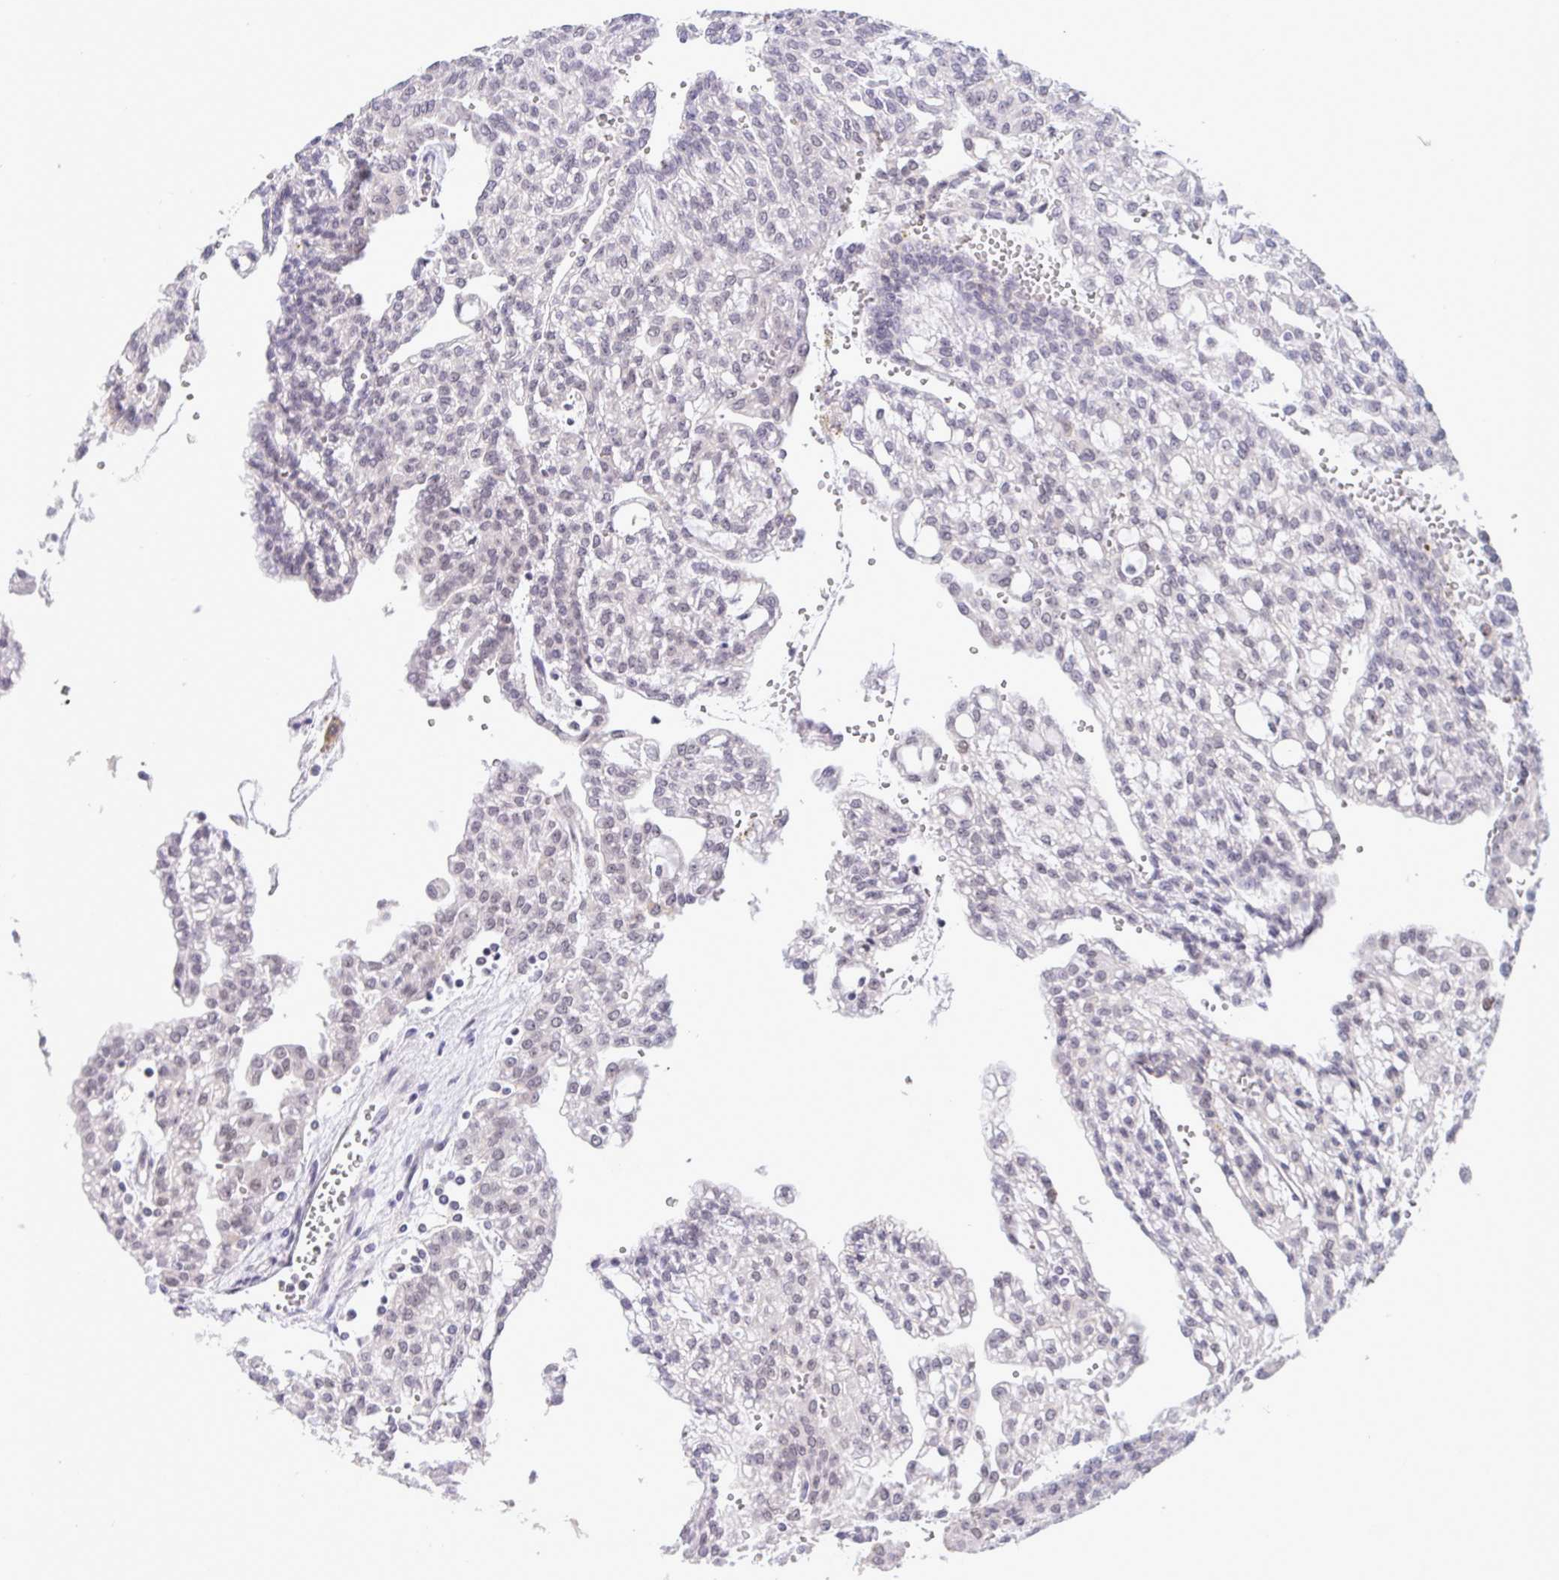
{"staining": {"intensity": "negative", "quantity": "none", "location": "none"}, "tissue": "renal cancer", "cell_type": "Tumor cells", "image_type": "cancer", "snomed": [{"axis": "morphology", "description": "Adenocarcinoma, NOS"}, {"axis": "topography", "description": "Kidney"}], "caption": "Adenocarcinoma (renal) stained for a protein using IHC shows no expression tumor cells.", "gene": "RFC4", "patient": {"sex": "male", "age": 63}}